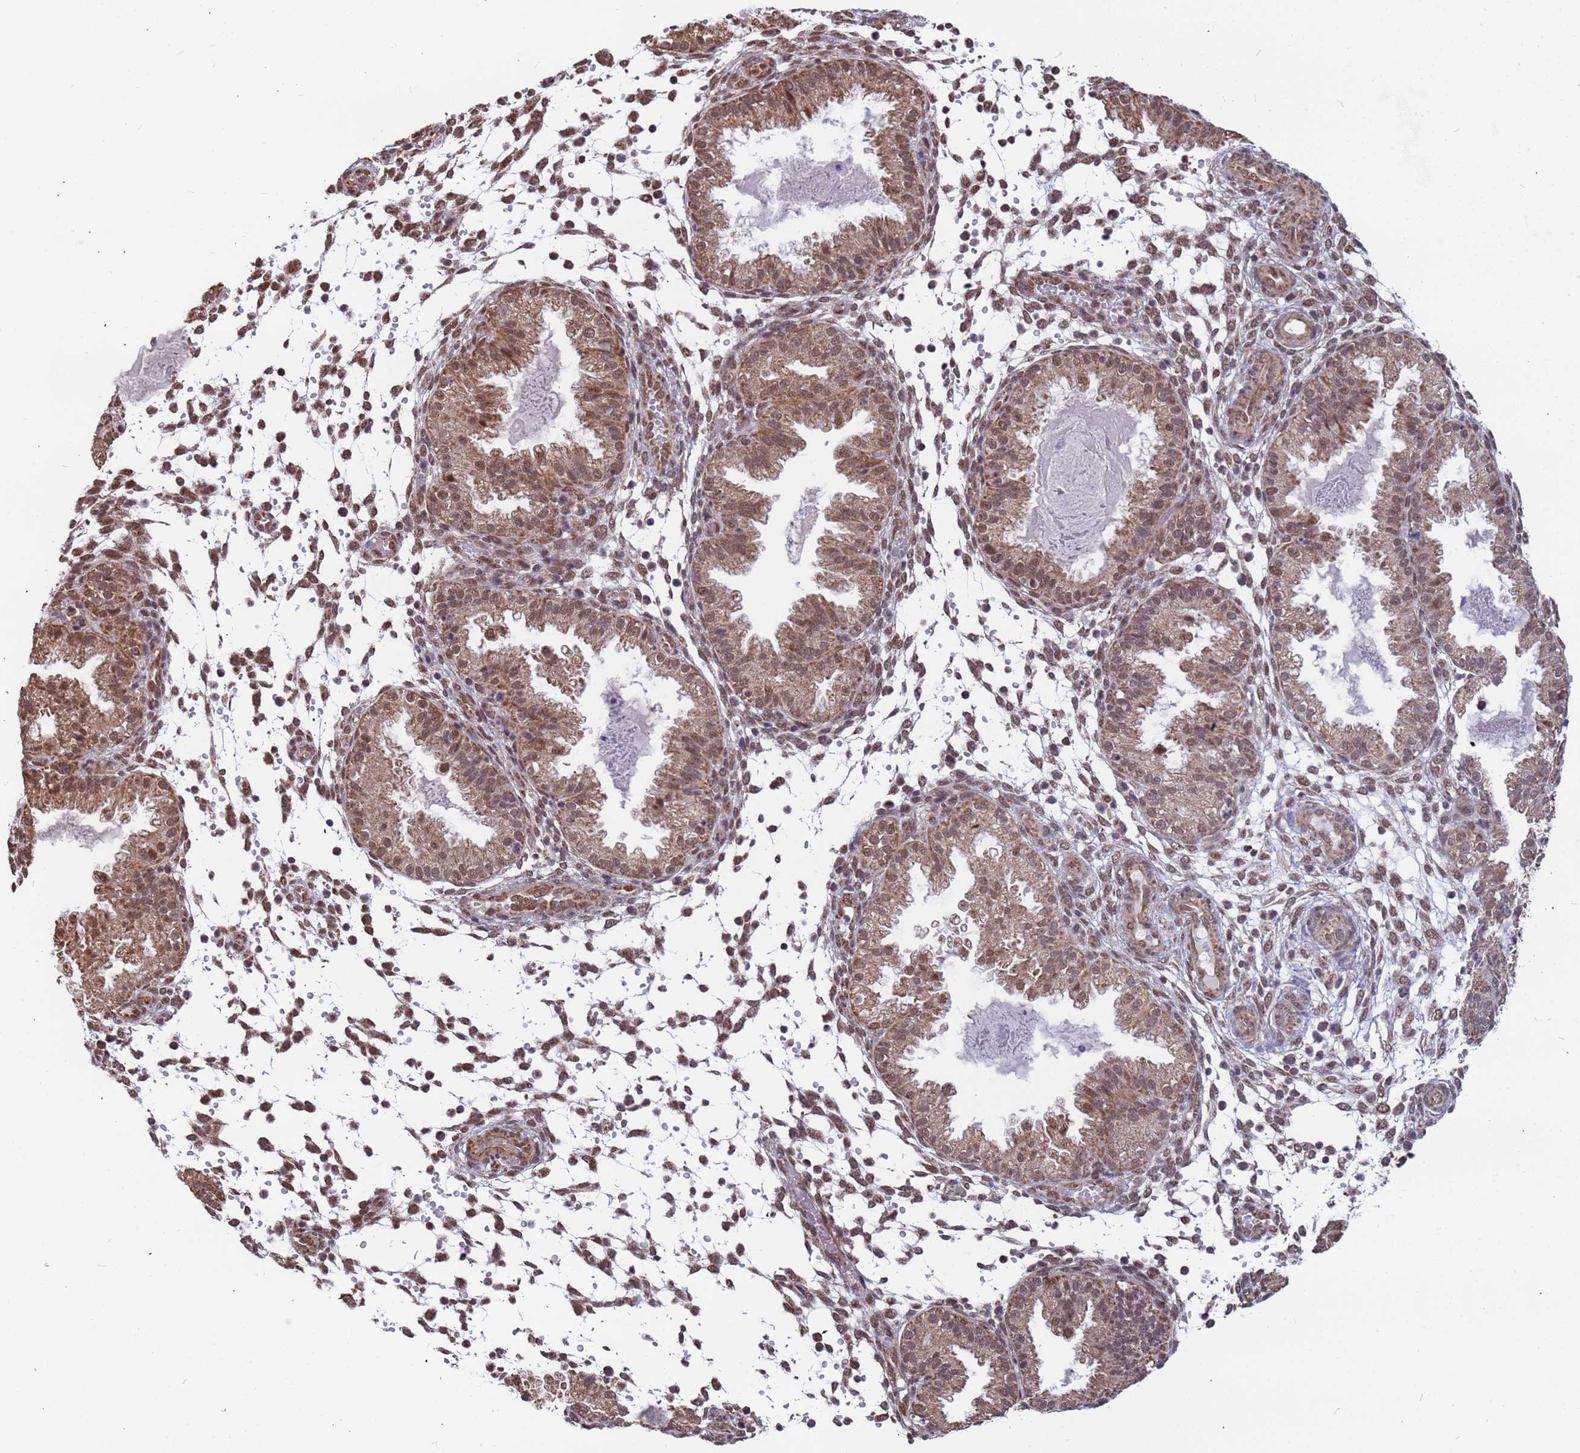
{"staining": {"intensity": "moderate", "quantity": "<25%", "location": "cytoplasmic/membranous,nuclear"}, "tissue": "endometrium", "cell_type": "Cells in endometrial stroma", "image_type": "normal", "snomed": [{"axis": "morphology", "description": "Normal tissue, NOS"}, {"axis": "topography", "description": "Endometrium"}], "caption": "Immunohistochemical staining of benign endometrium displays moderate cytoplasmic/membranous,nuclear protein expression in approximately <25% of cells in endometrial stroma.", "gene": "DENND2B", "patient": {"sex": "female", "age": 33}}